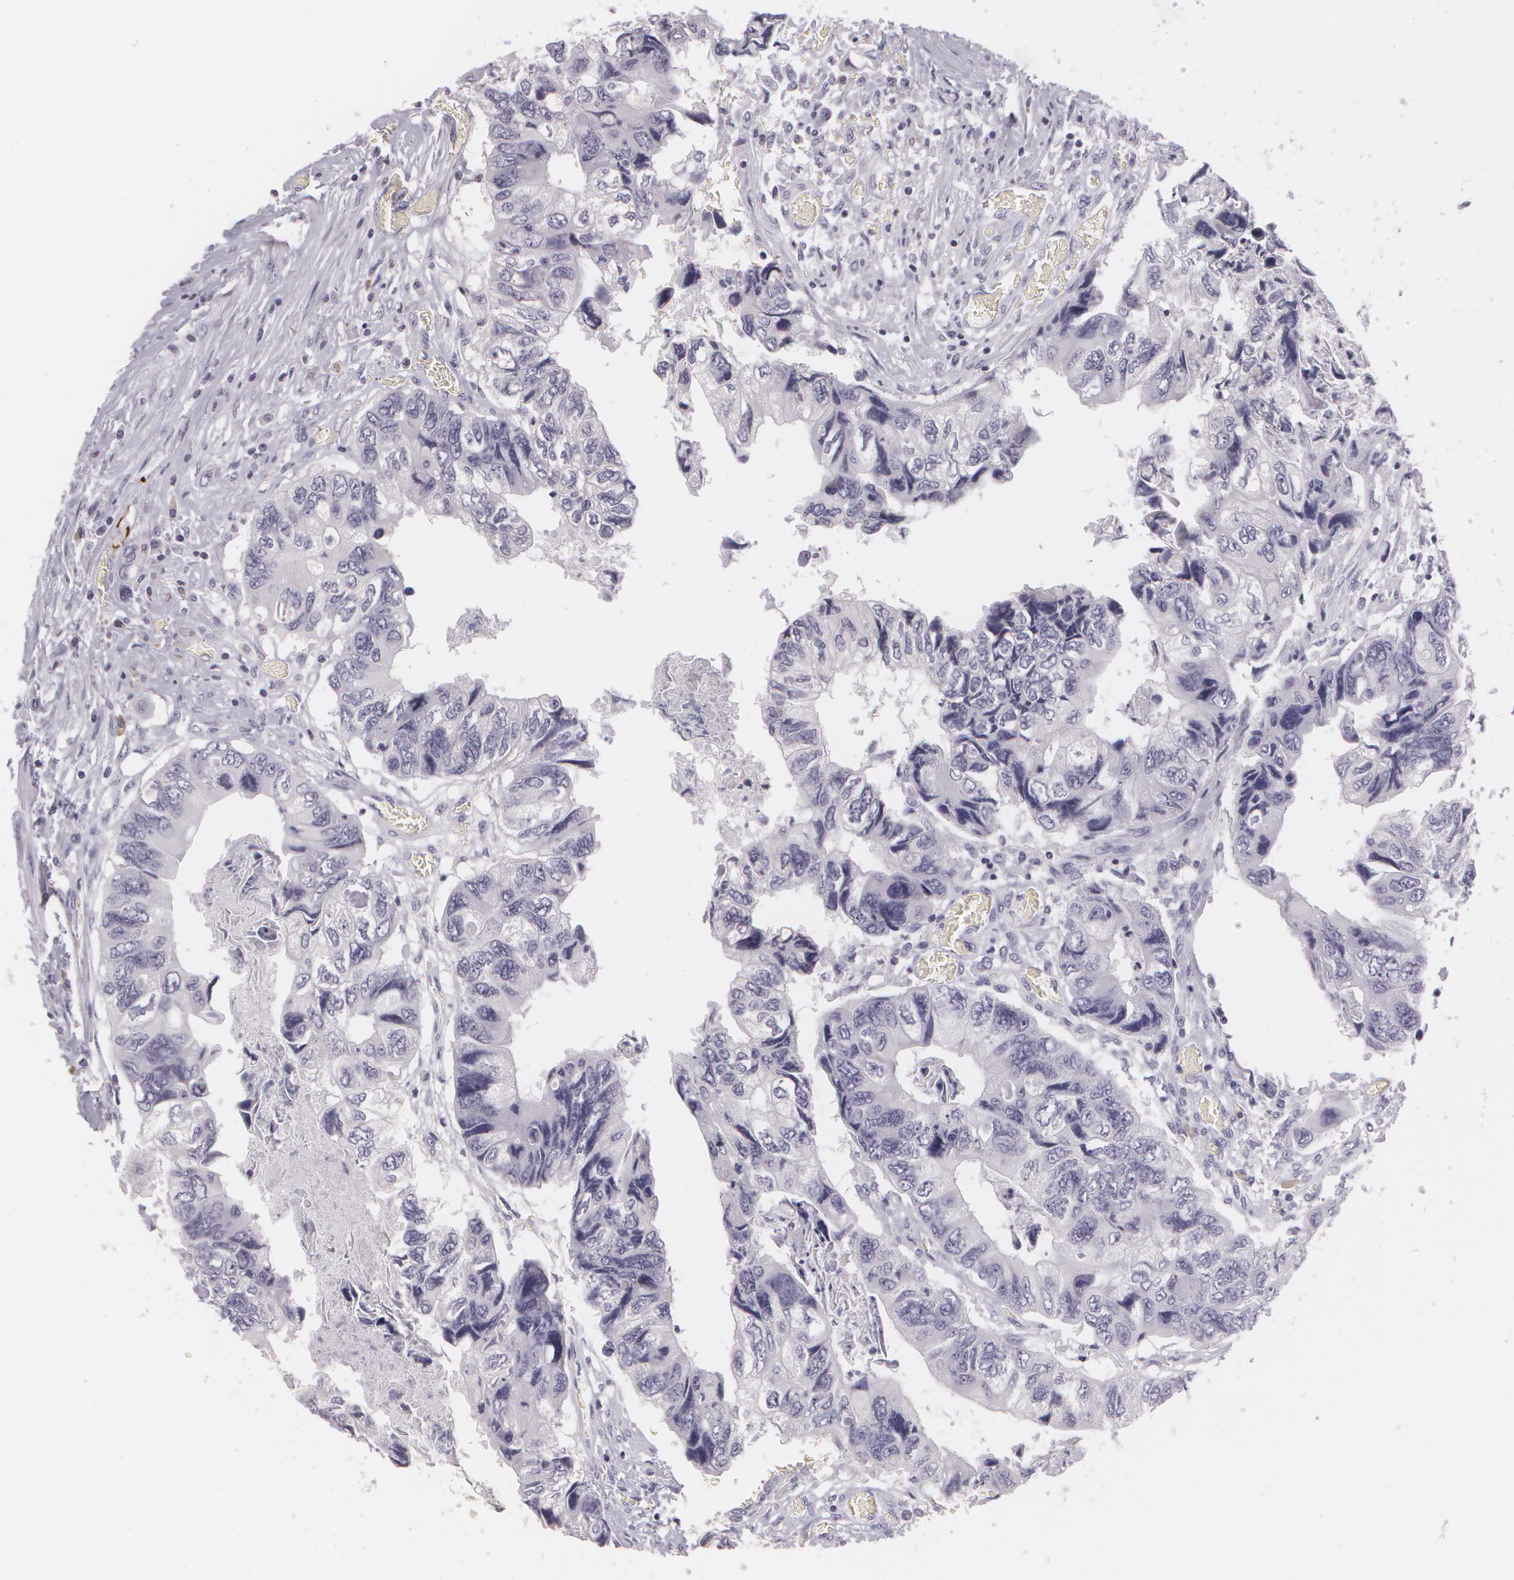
{"staining": {"intensity": "negative", "quantity": "none", "location": "none"}, "tissue": "colorectal cancer", "cell_type": "Tumor cells", "image_type": "cancer", "snomed": [{"axis": "morphology", "description": "Adenocarcinoma, NOS"}, {"axis": "topography", "description": "Rectum"}], "caption": "A histopathology image of human colorectal cancer is negative for staining in tumor cells. (DAB (3,3'-diaminobenzidine) immunohistochemistry (IHC) with hematoxylin counter stain).", "gene": "MAP2", "patient": {"sex": "female", "age": 82}}